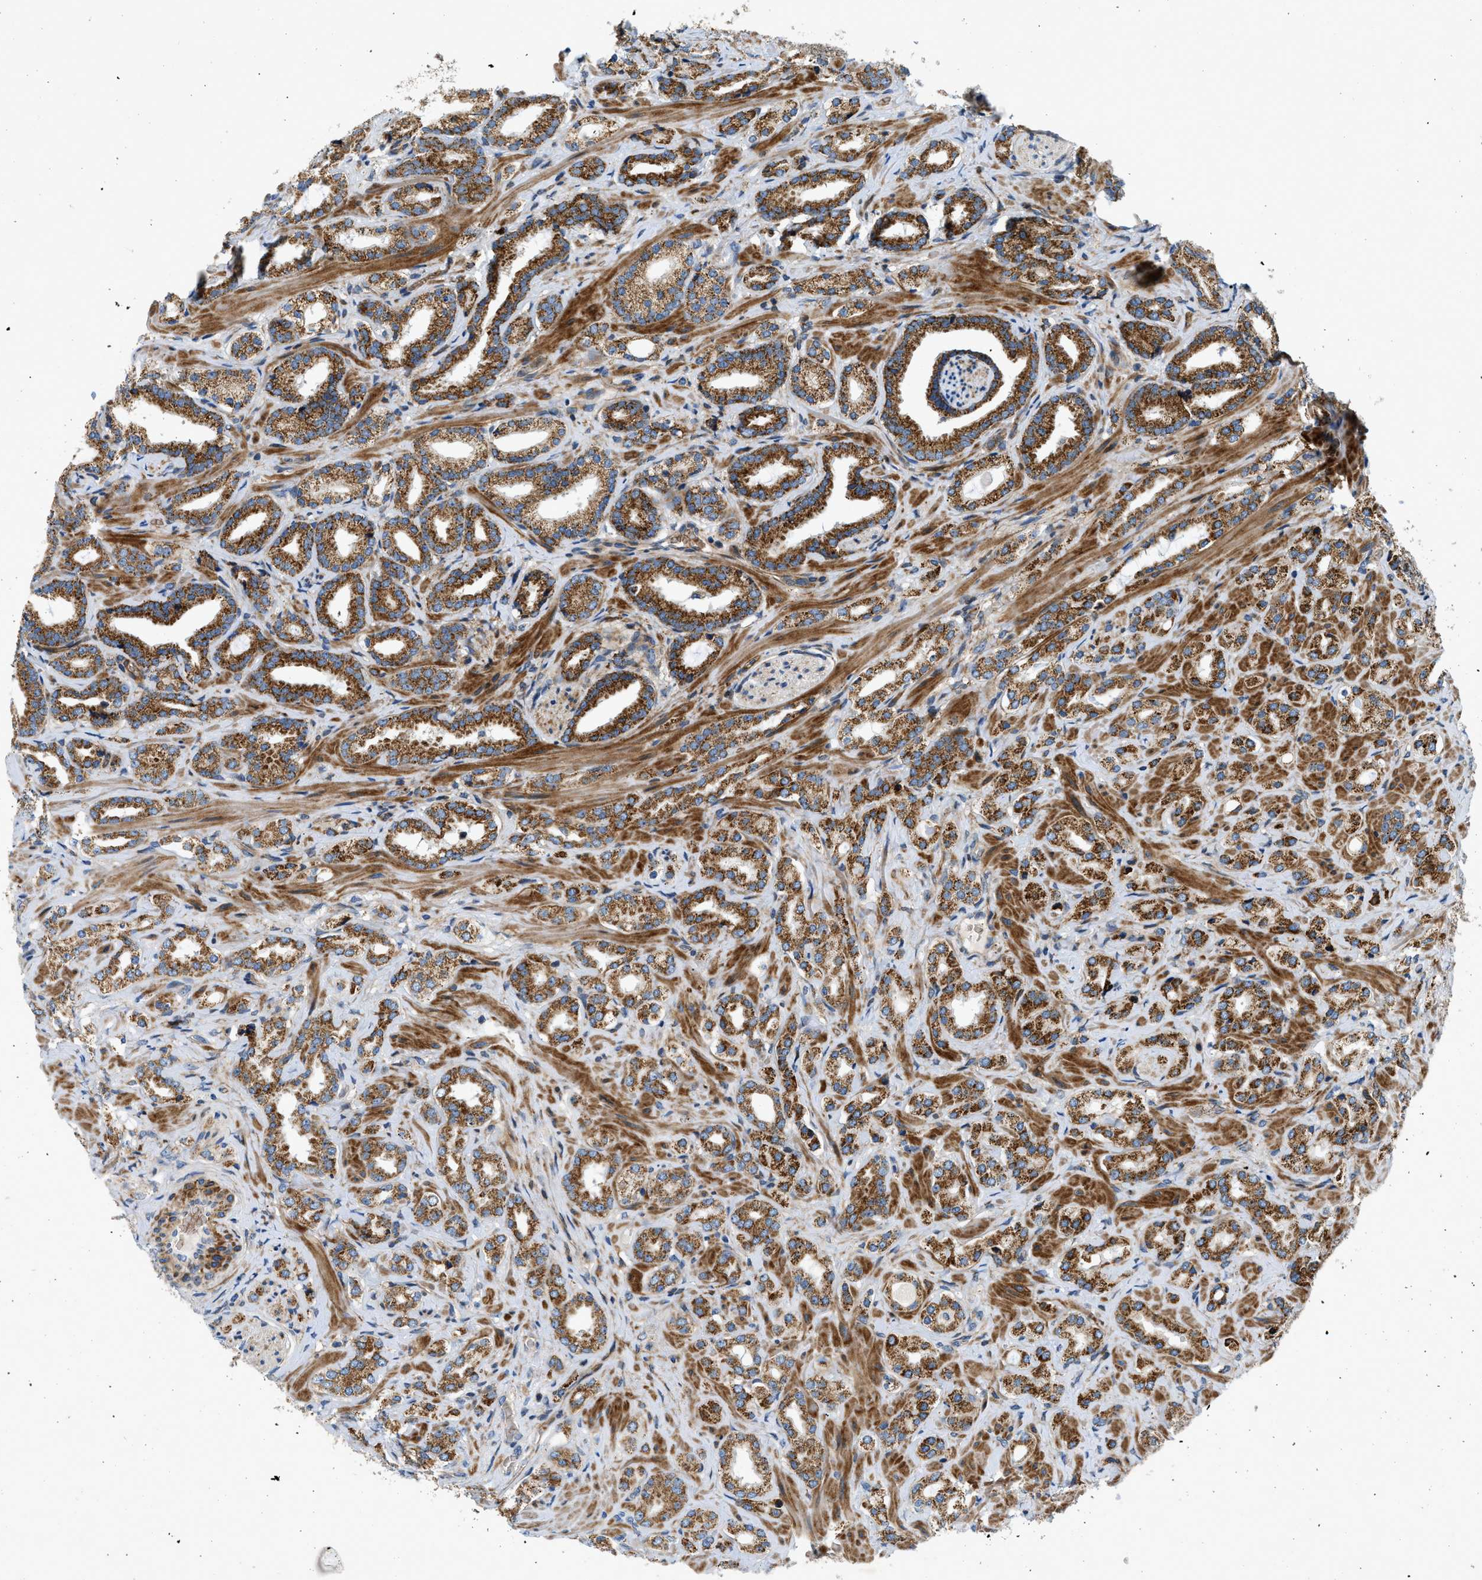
{"staining": {"intensity": "strong", "quantity": ">75%", "location": "cytoplasmic/membranous"}, "tissue": "prostate cancer", "cell_type": "Tumor cells", "image_type": "cancer", "snomed": [{"axis": "morphology", "description": "Adenocarcinoma, High grade"}, {"axis": "topography", "description": "Prostate"}], "caption": "The immunohistochemical stain shows strong cytoplasmic/membranous staining in tumor cells of prostate adenocarcinoma (high-grade) tissue.", "gene": "DHODH", "patient": {"sex": "male", "age": 64}}